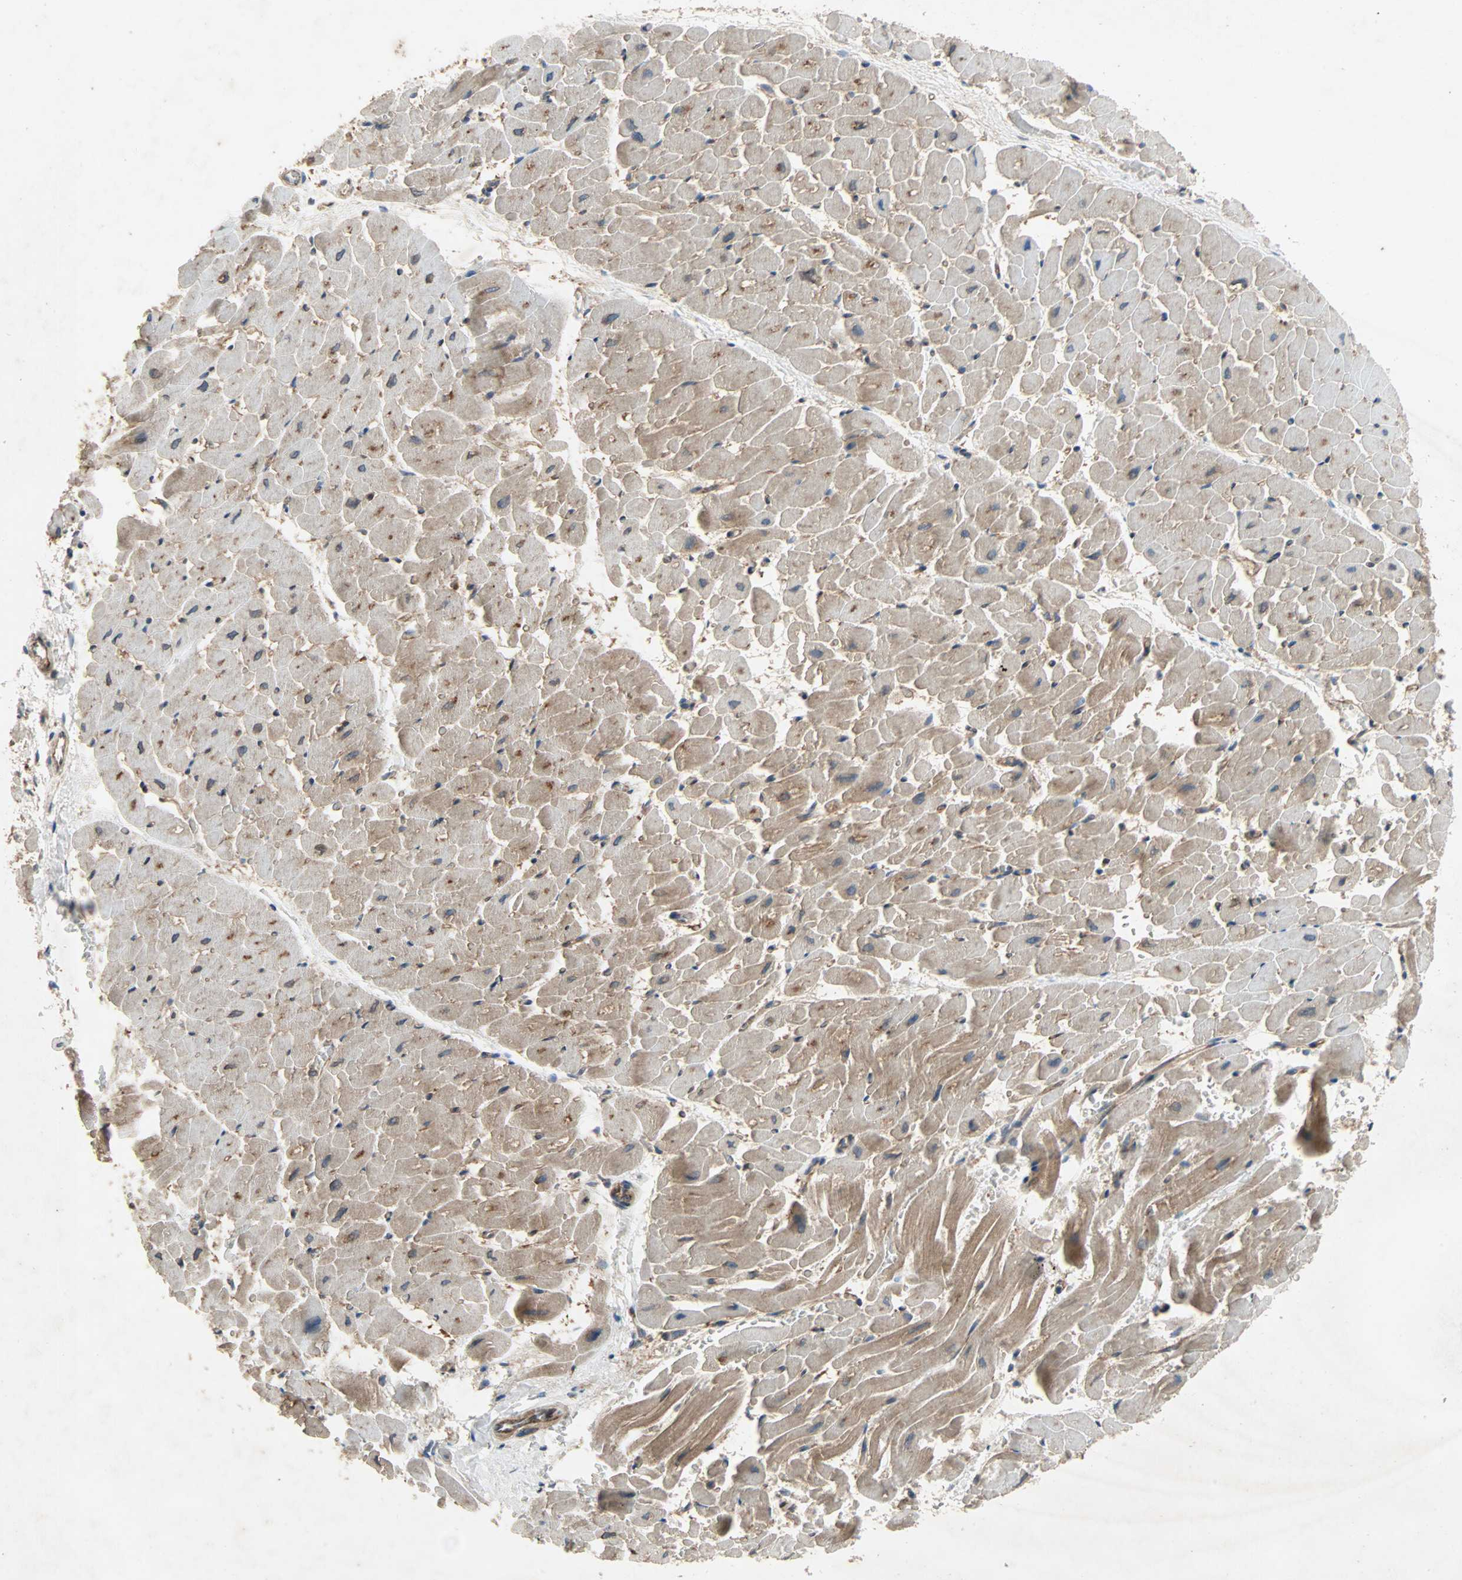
{"staining": {"intensity": "moderate", "quantity": "25%-75%", "location": "cytoplasmic/membranous"}, "tissue": "heart muscle", "cell_type": "Cardiomyocytes", "image_type": "normal", "snomed": [{"axis": "morphology", "description": "Normal tissue, NOS"}, {"axis": "topography", "description": "Heart"}], "caption": "Unremarkable heart muscle displays moderate cytoplasmic/membranous positivity in about 25%-75% of cardiomyocytes, visualized by immunohistochemistry. The staining was performed using DAB (3,3'-diaminobenzidine) to visualize the protein expression in brown, while the nuclei were stained in blue with hematoxylin (Magnification: 20x).", "gene": "XYLT1", "patient": {"sex": "male", "age": 45}}